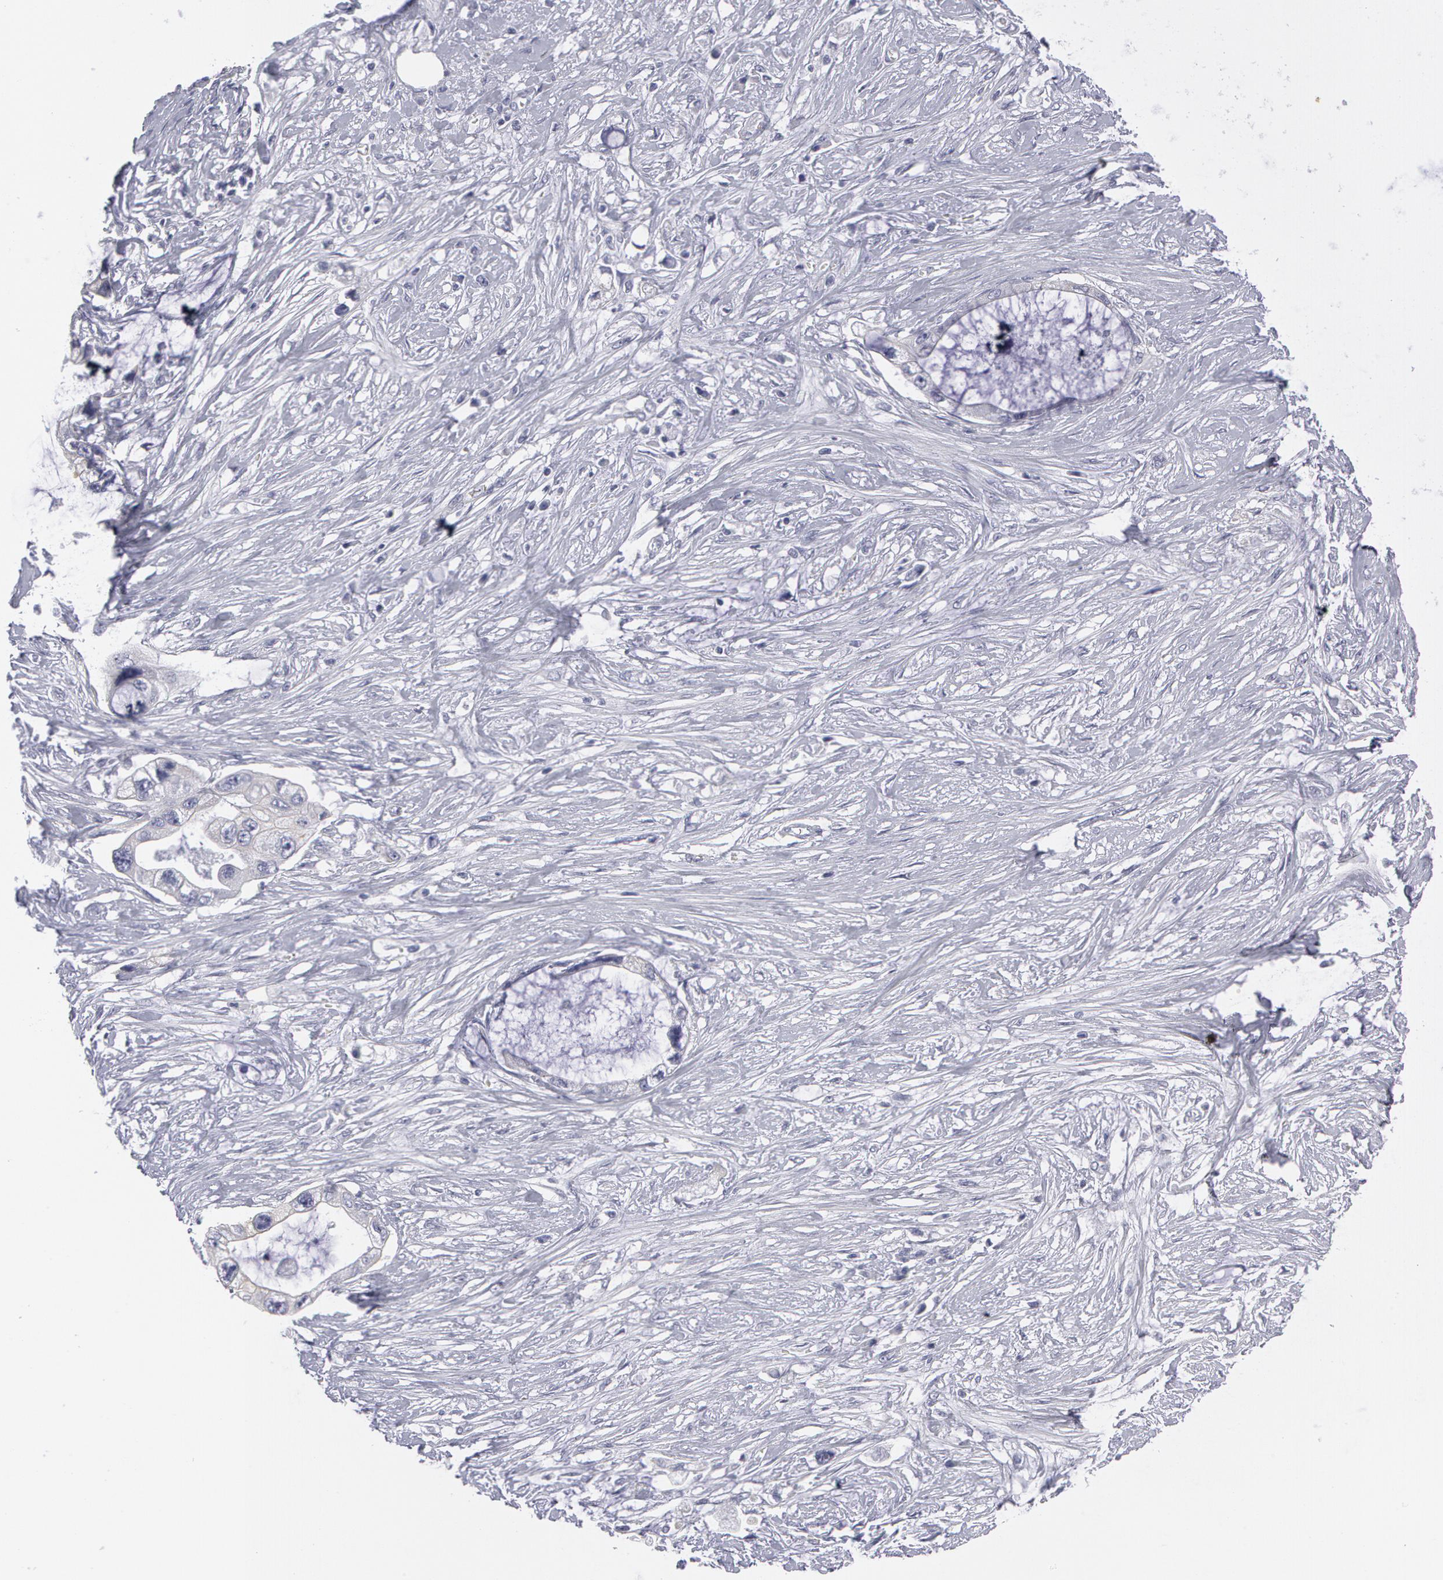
{"staining": {"intensity": "negative", "quantity": "none", "location": "none"}, "tissue": "pancreatic cancer", "cell_type": "Tumor cells", "image_type": "cancer", "snomed": [{"axis": "morphology", "description": "Adenocarcinoma, NOS"}, {"axis": "topography", "description": "Pancreas"}, {"axis": "topography", "description": "Stomach, upper"}], "caption": "DAB immunohistochemical staining of pancreatic cancer displays no significant staining in tumor cells.", "gene": "SMC1B", "patient": {"sex": "male", "age": 77}}